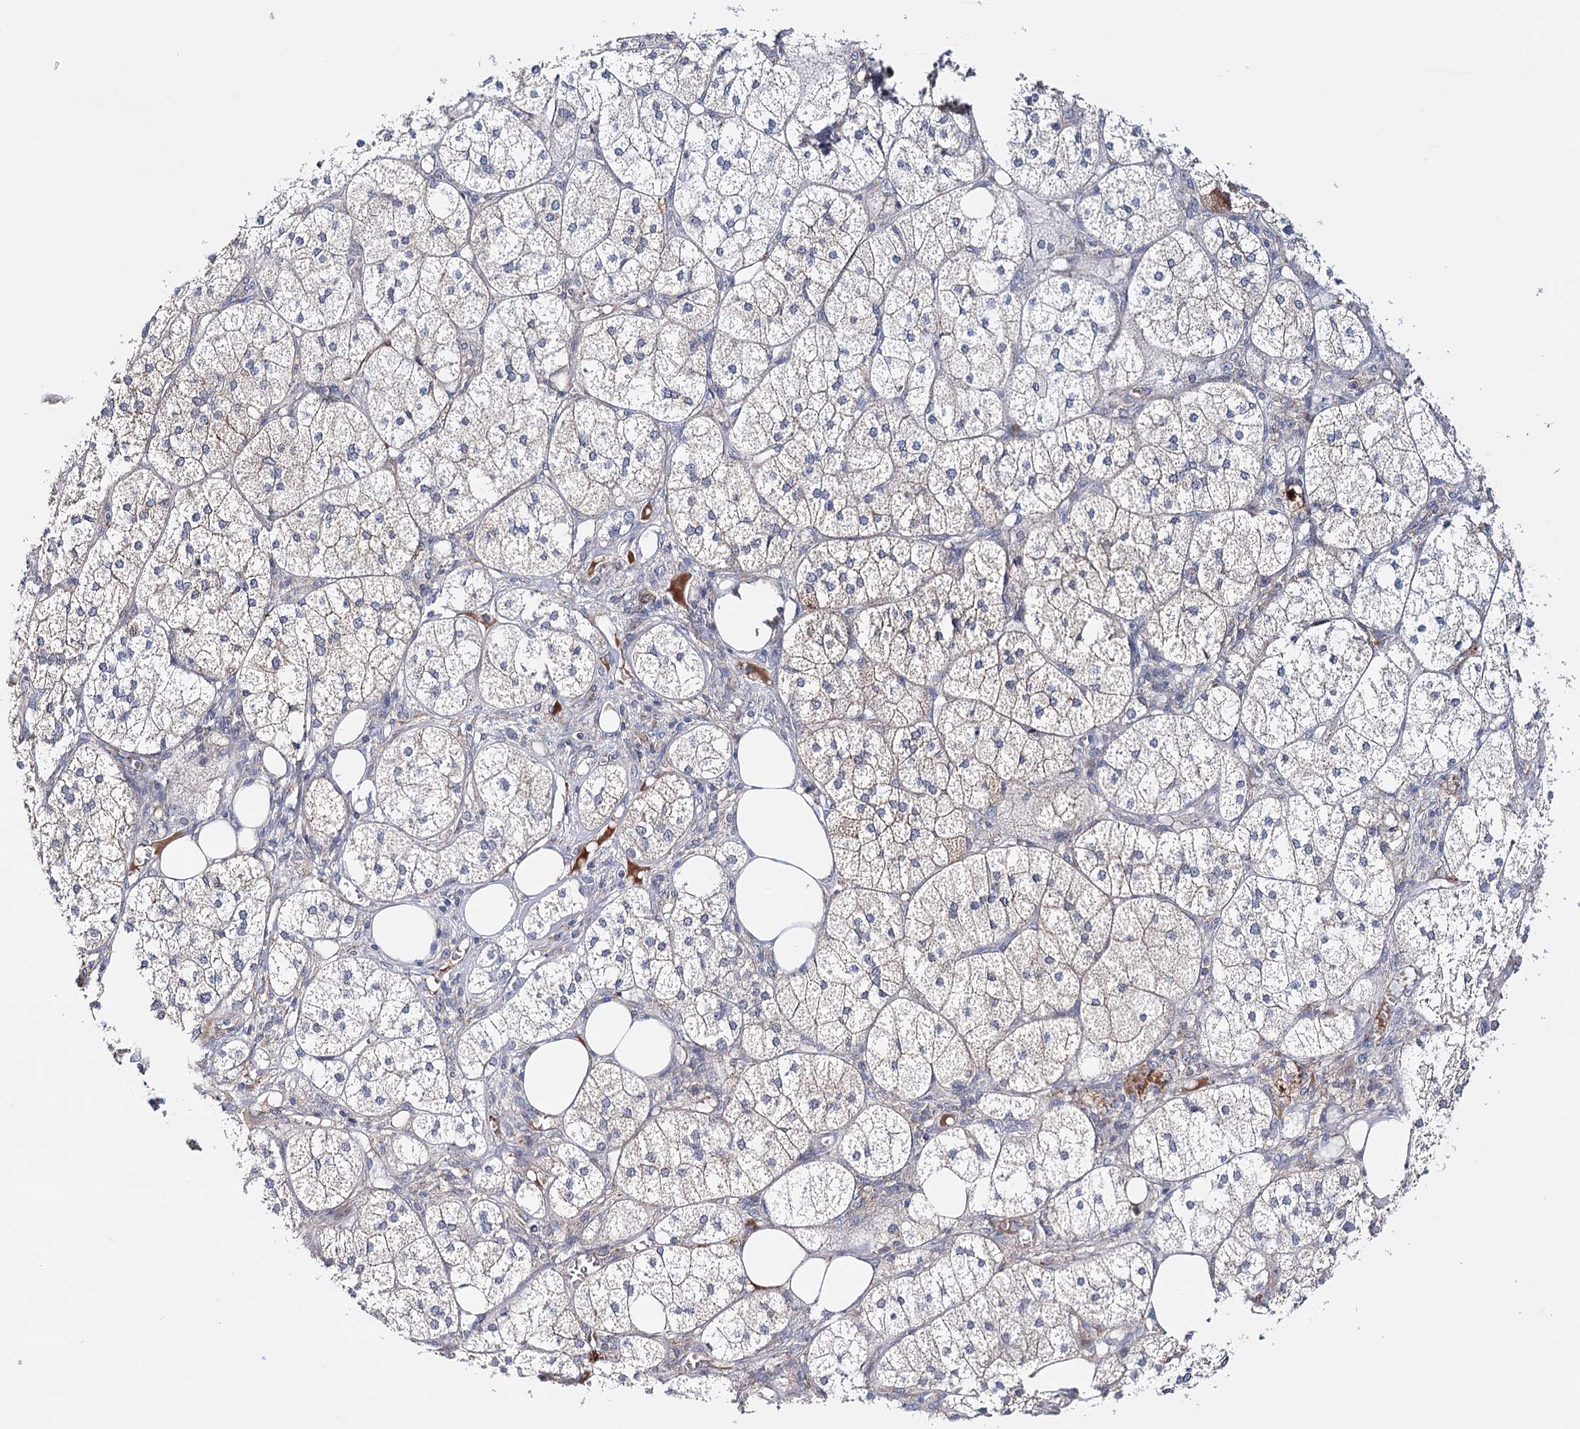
{"staining": {"intensity": "weak", "quantity": "<25%", "location": "cytoplasmic/membranous"}, "tissue": "adrenal gland", "cell_type": "Glandular cells", "image_type": "normal", "snomed": [{"axis": "morphology", "description": "Normal tissue, NOS"}, {"axis": "topography", "description": "Adrenal gland"}], "caption": "High magnification brightfield microscopy of normal adrenal gland stained with DAB (brown) and counterstained with hematoxylin (blue): glandular cells show no significant positivity.", "gene": "CFAP46", "patient": {"sex": "female", "age": 61}}